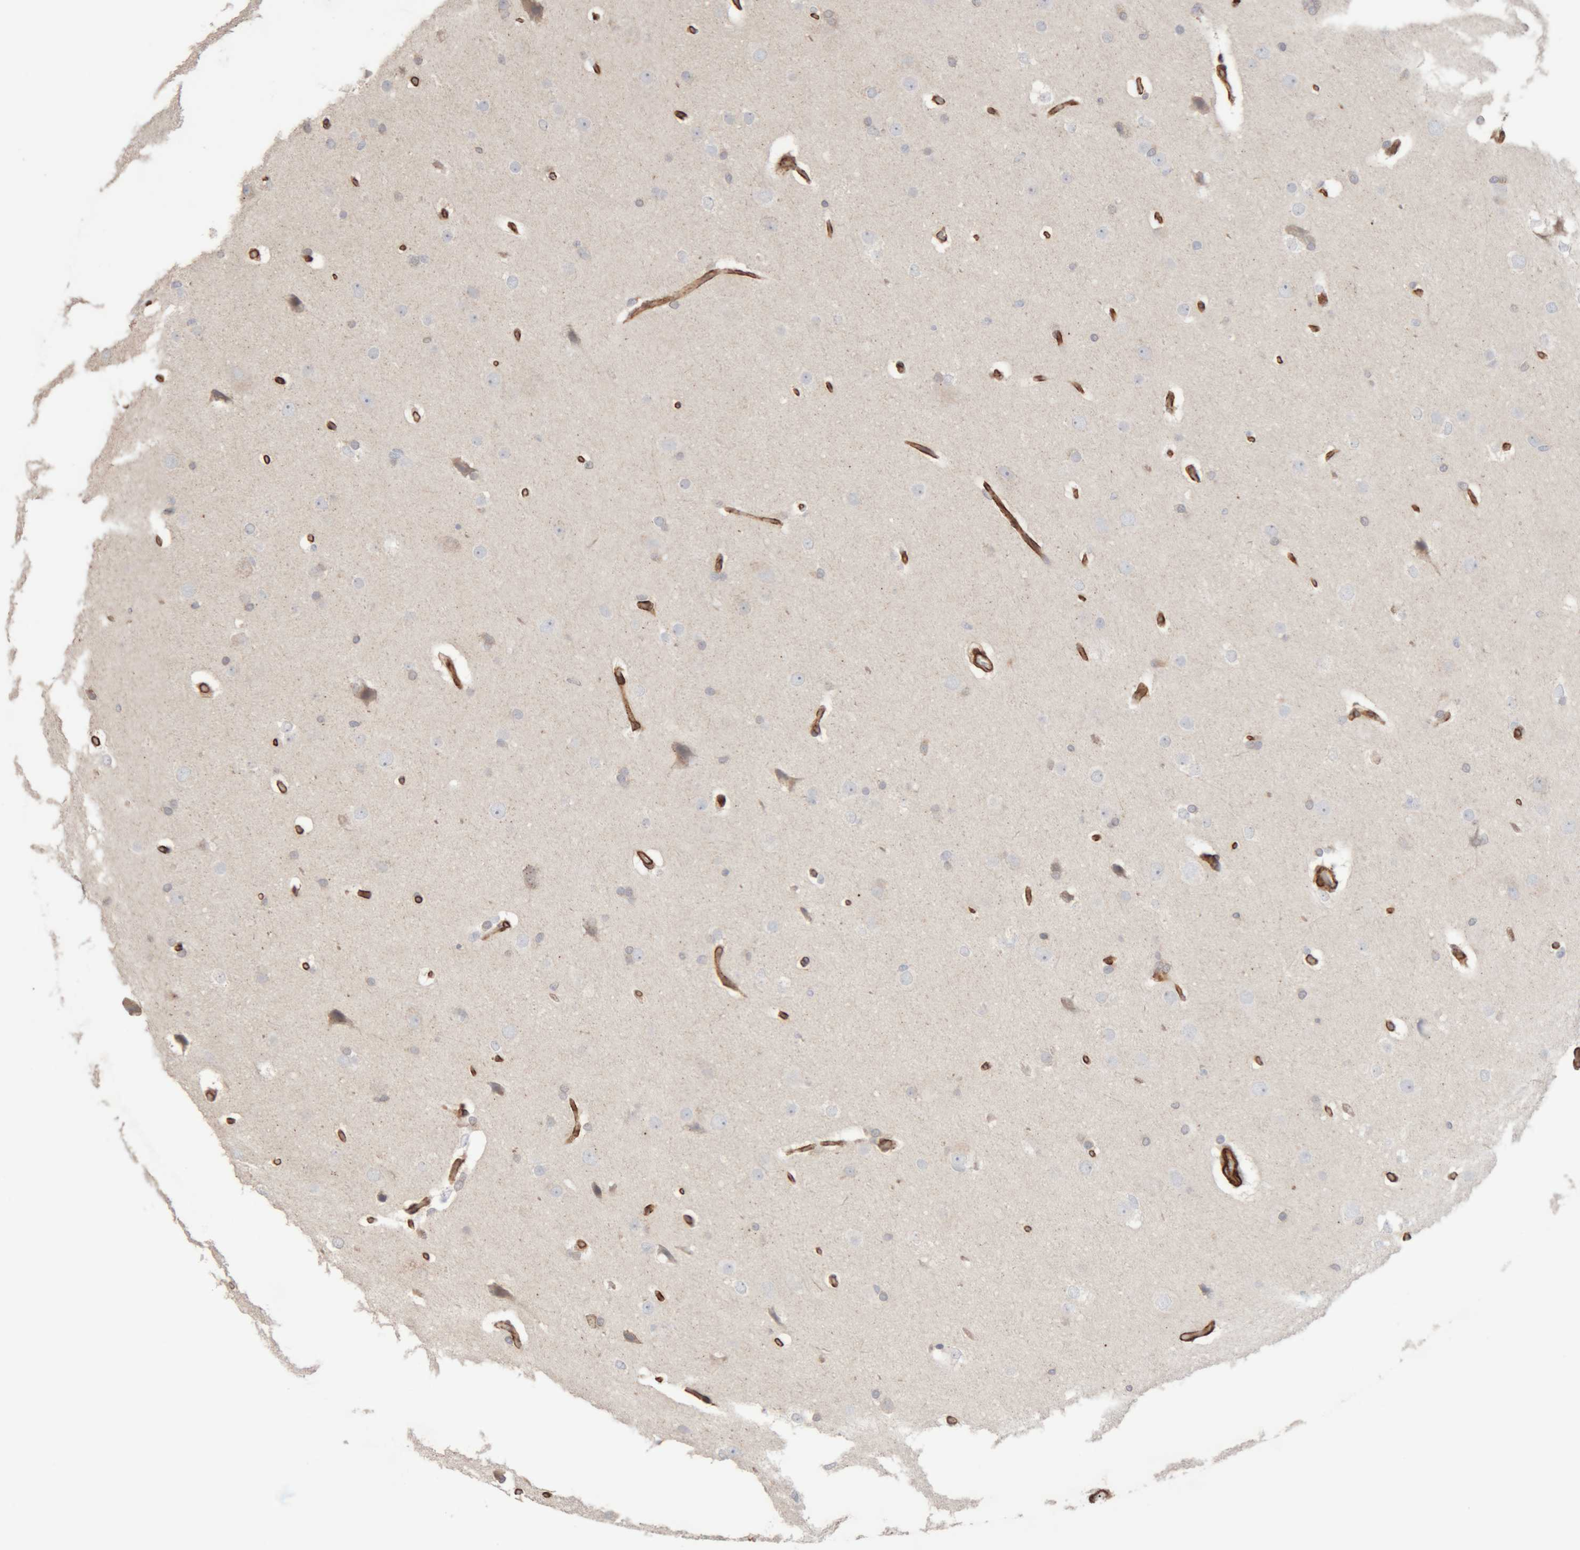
{"staining": {"intensity": "negative", "quantity": "none", "location": "none"}, "tissue": "glioma", "cell_type": "Tumor cells", "image_type": "cancer", "snomed": [{"axis": "morphology", "description": "Glioma, malignant, Low grade"}, {"axis": "topography", "description": "Brain"}], "caption": "Immunohistochemistry (IHC) histopathology image of neoplastic tissue: glioma stained with DAB (3,3'-diaminobenzidine) displays no significant protein positivity in tumor cells.", "gene": "RAB32", "patient": {"sex": "female", "age": 37}}